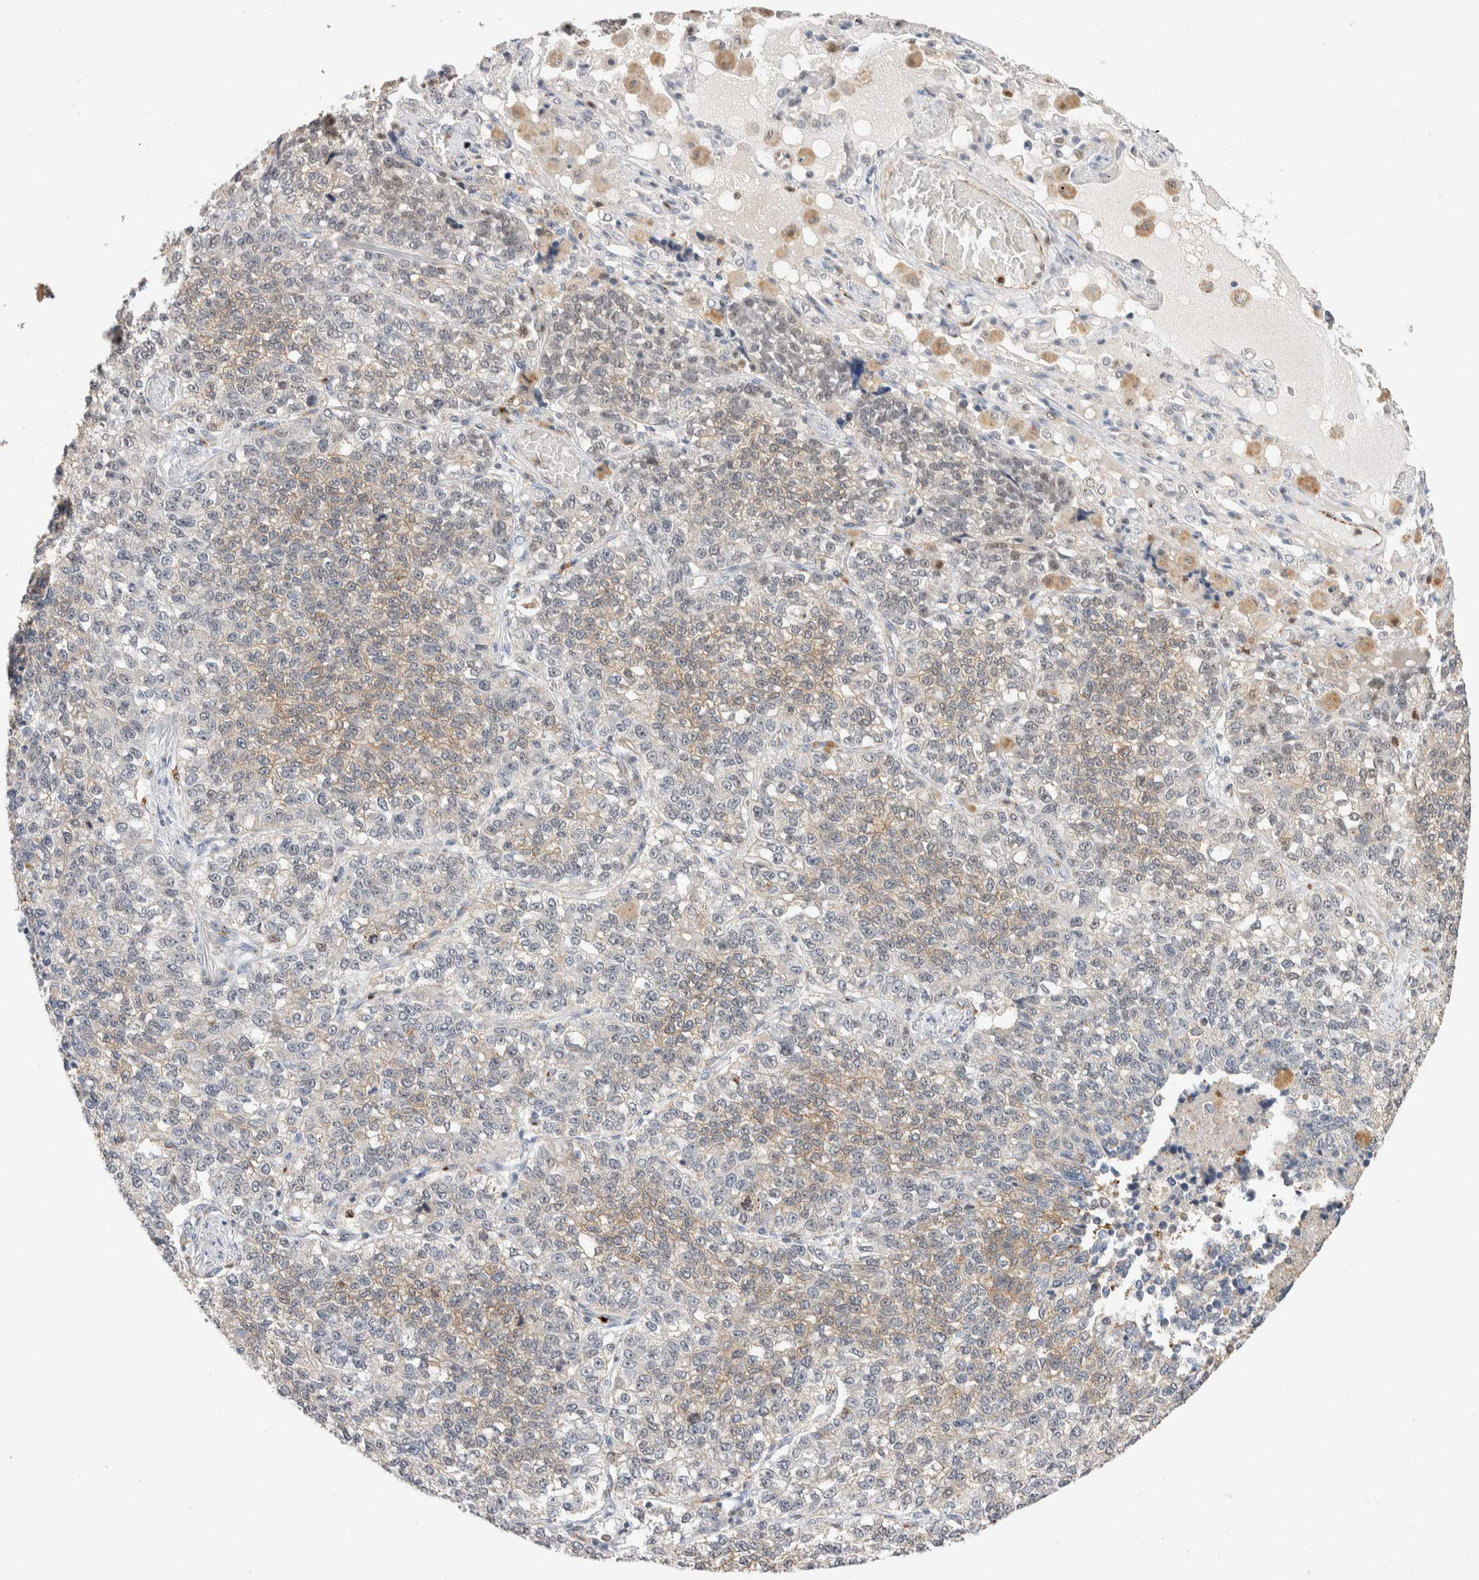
{"staining": {"intensity": "weak", "quantity": "<25%", "location": "cytoplasmic/membranous"}, "tissue": "lung cancer", "cell_type": "Tumor cells", "image_type": "cancer", "snomed": [{"axis": "morphology", "description": "Adenocarcinoma, NOS"}, {"axis": "topography", "description": "Lung"}], "caption": "Protein analysis of adenocarcinoma (lung) exhibits no significant expression in tumor cells.", "gene": "NSMAF", "patient": {"sex": "male", "age": 49}}